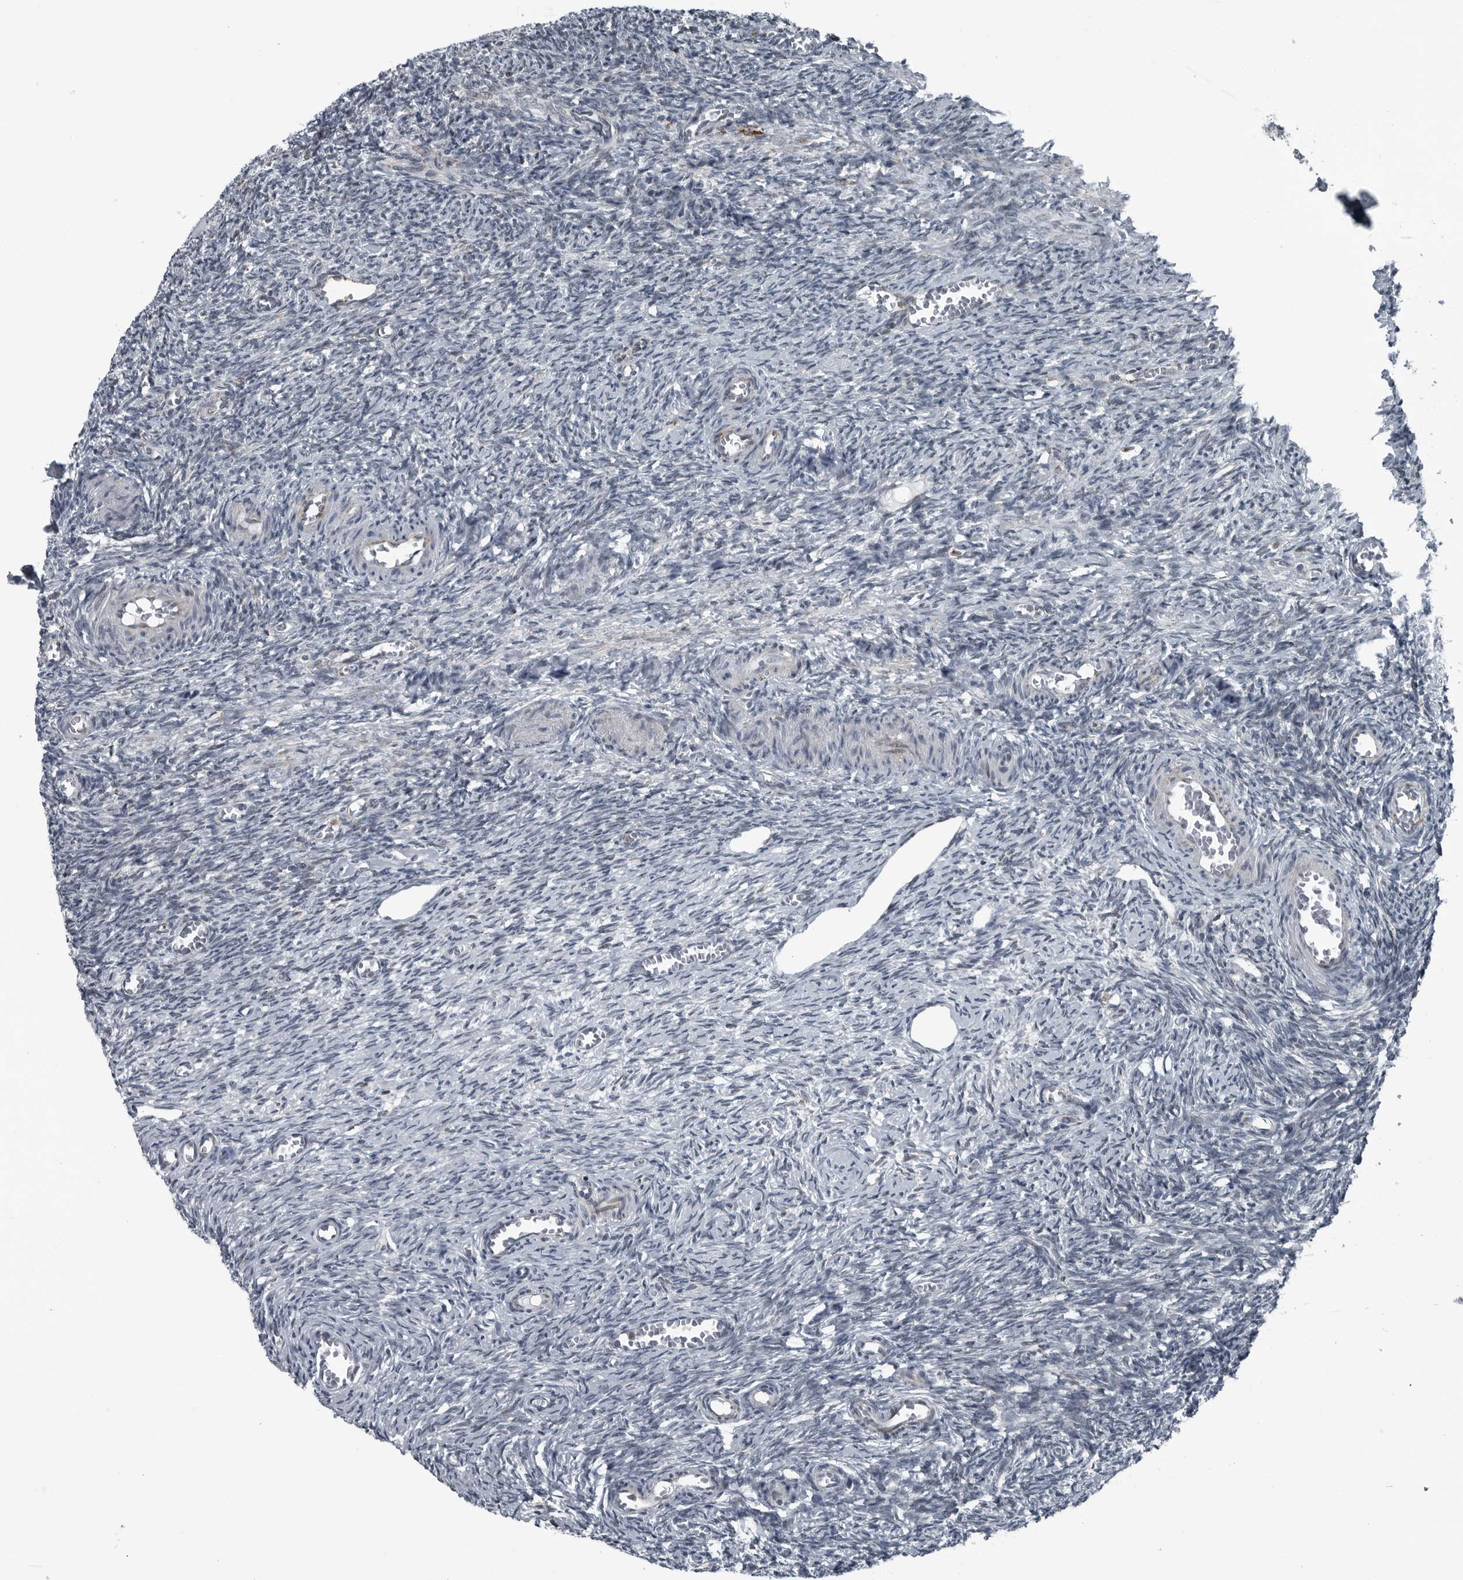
{"staining": {"intensity": "negative", "quantity": "none", "location": "none"}, "tissue": "ovary", "cell_type": "Ovarian stroma cells", "image_type": "normal", "snomed": [{"axis": "morphology", "description": "Normal tissue, NOS"}, {"axis": "topography", "description": "Ovary"}], "caption": "Immunohistochemistry (IHC) histopathology image of unremarkable ovary: ovary stained with DAB shows no significant protein staining in ovarian stroma cells. (DAB immunohistochemistry visualized using brightfield microscopy, high magnification).", "gene": "GAK", "patient": {"sex": "female", "age": 27}}